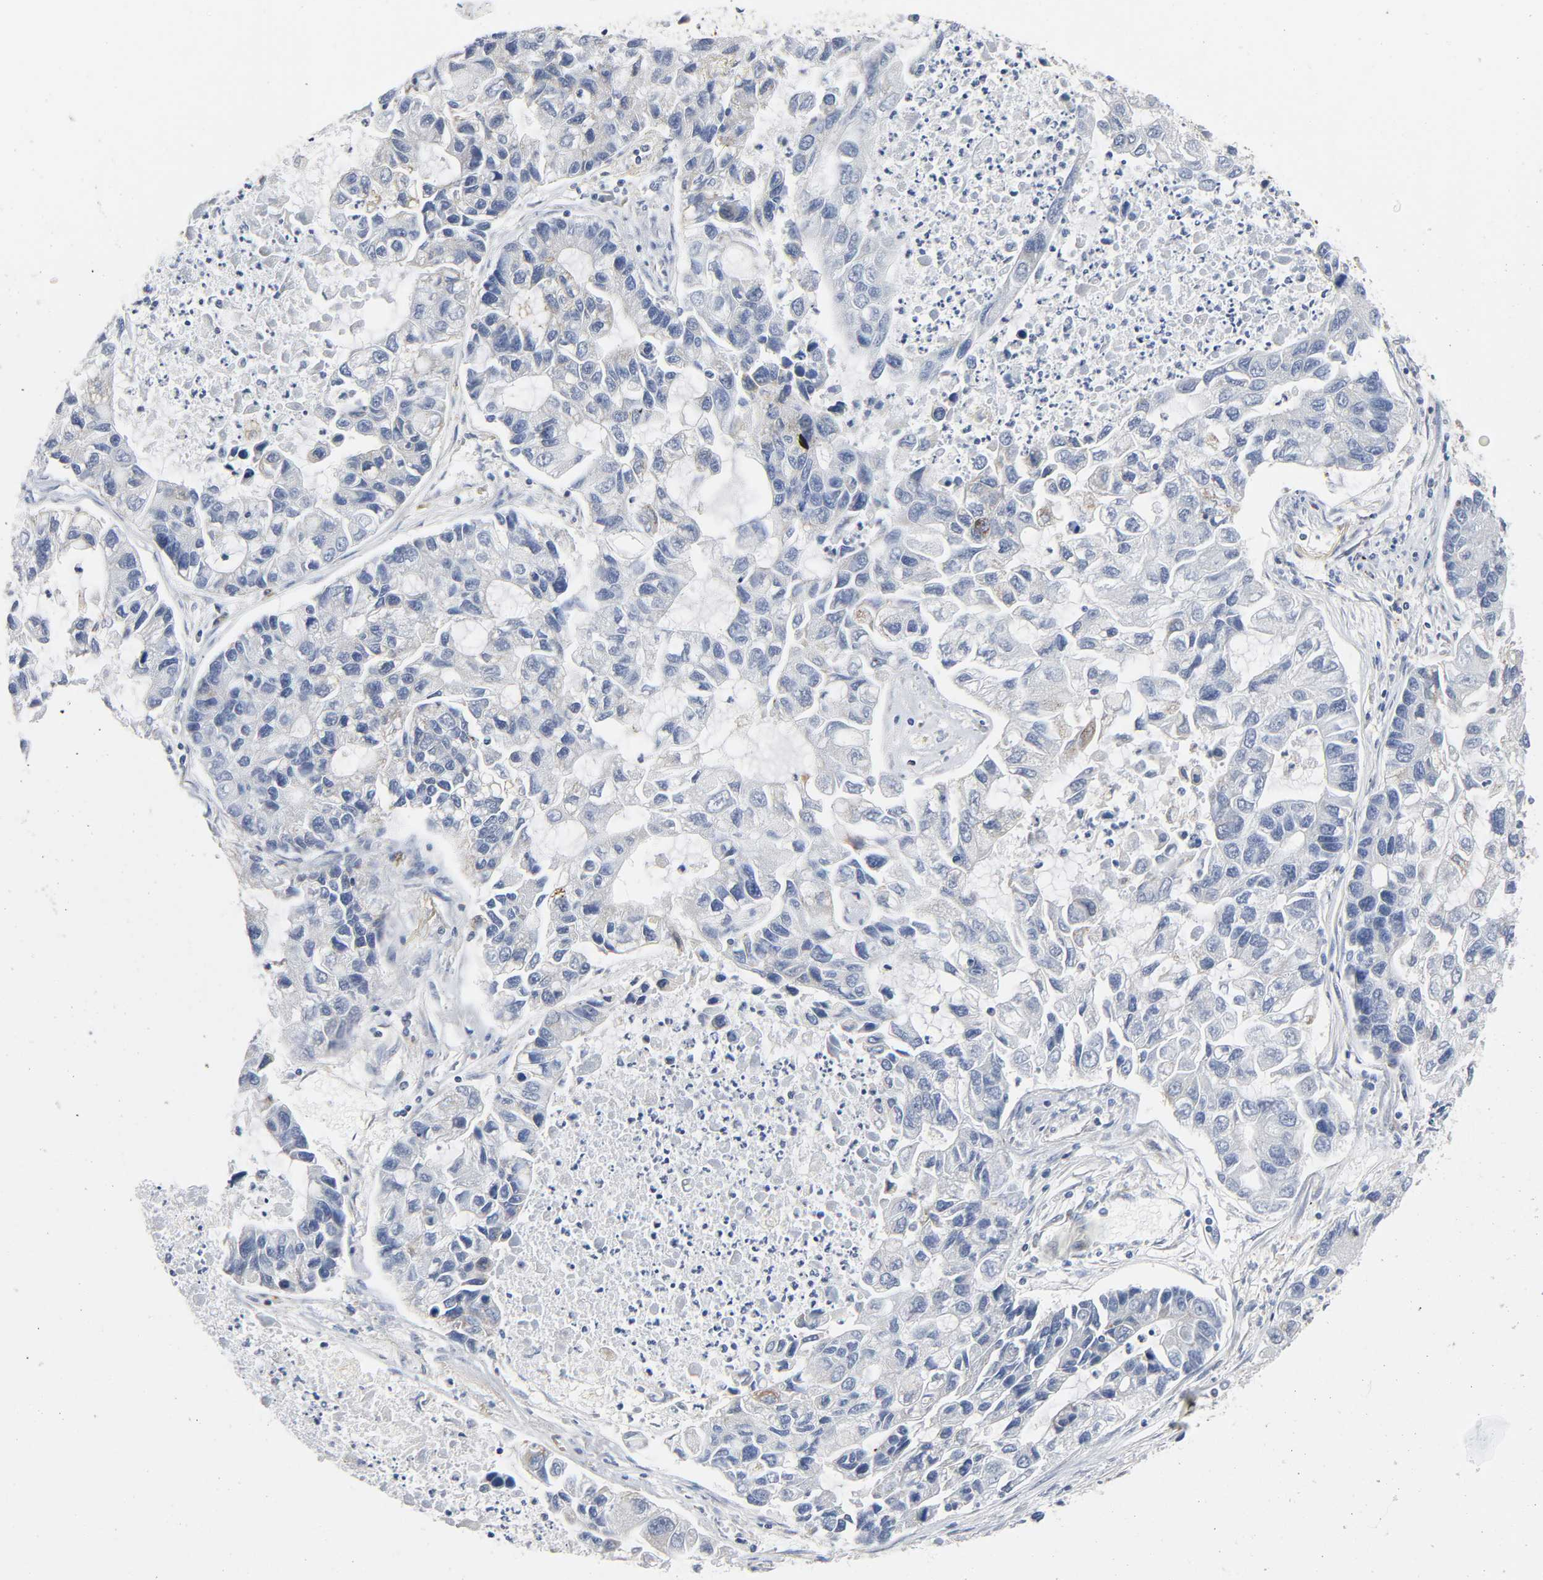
{"staining": {"intensity": "negative", "quantity": "none", "location": "none"}, "tissue": "lung cancer", "cell_type": "Tumor cells", "image_type": "cancer", "snomed": [{"axis": "morphology", "description": "Adenocarcinoma, NOS"}, {"axis": "topography", "description": "Lung"}], "caption": "A high-resolution photomicrograph shows immunohistochemistry (IHC) staining of lung adenocarcinoma, which displays no significant expression in tumor cells.", "gene": "BAK1", "patient": {"sex": "female", "age": 51}}